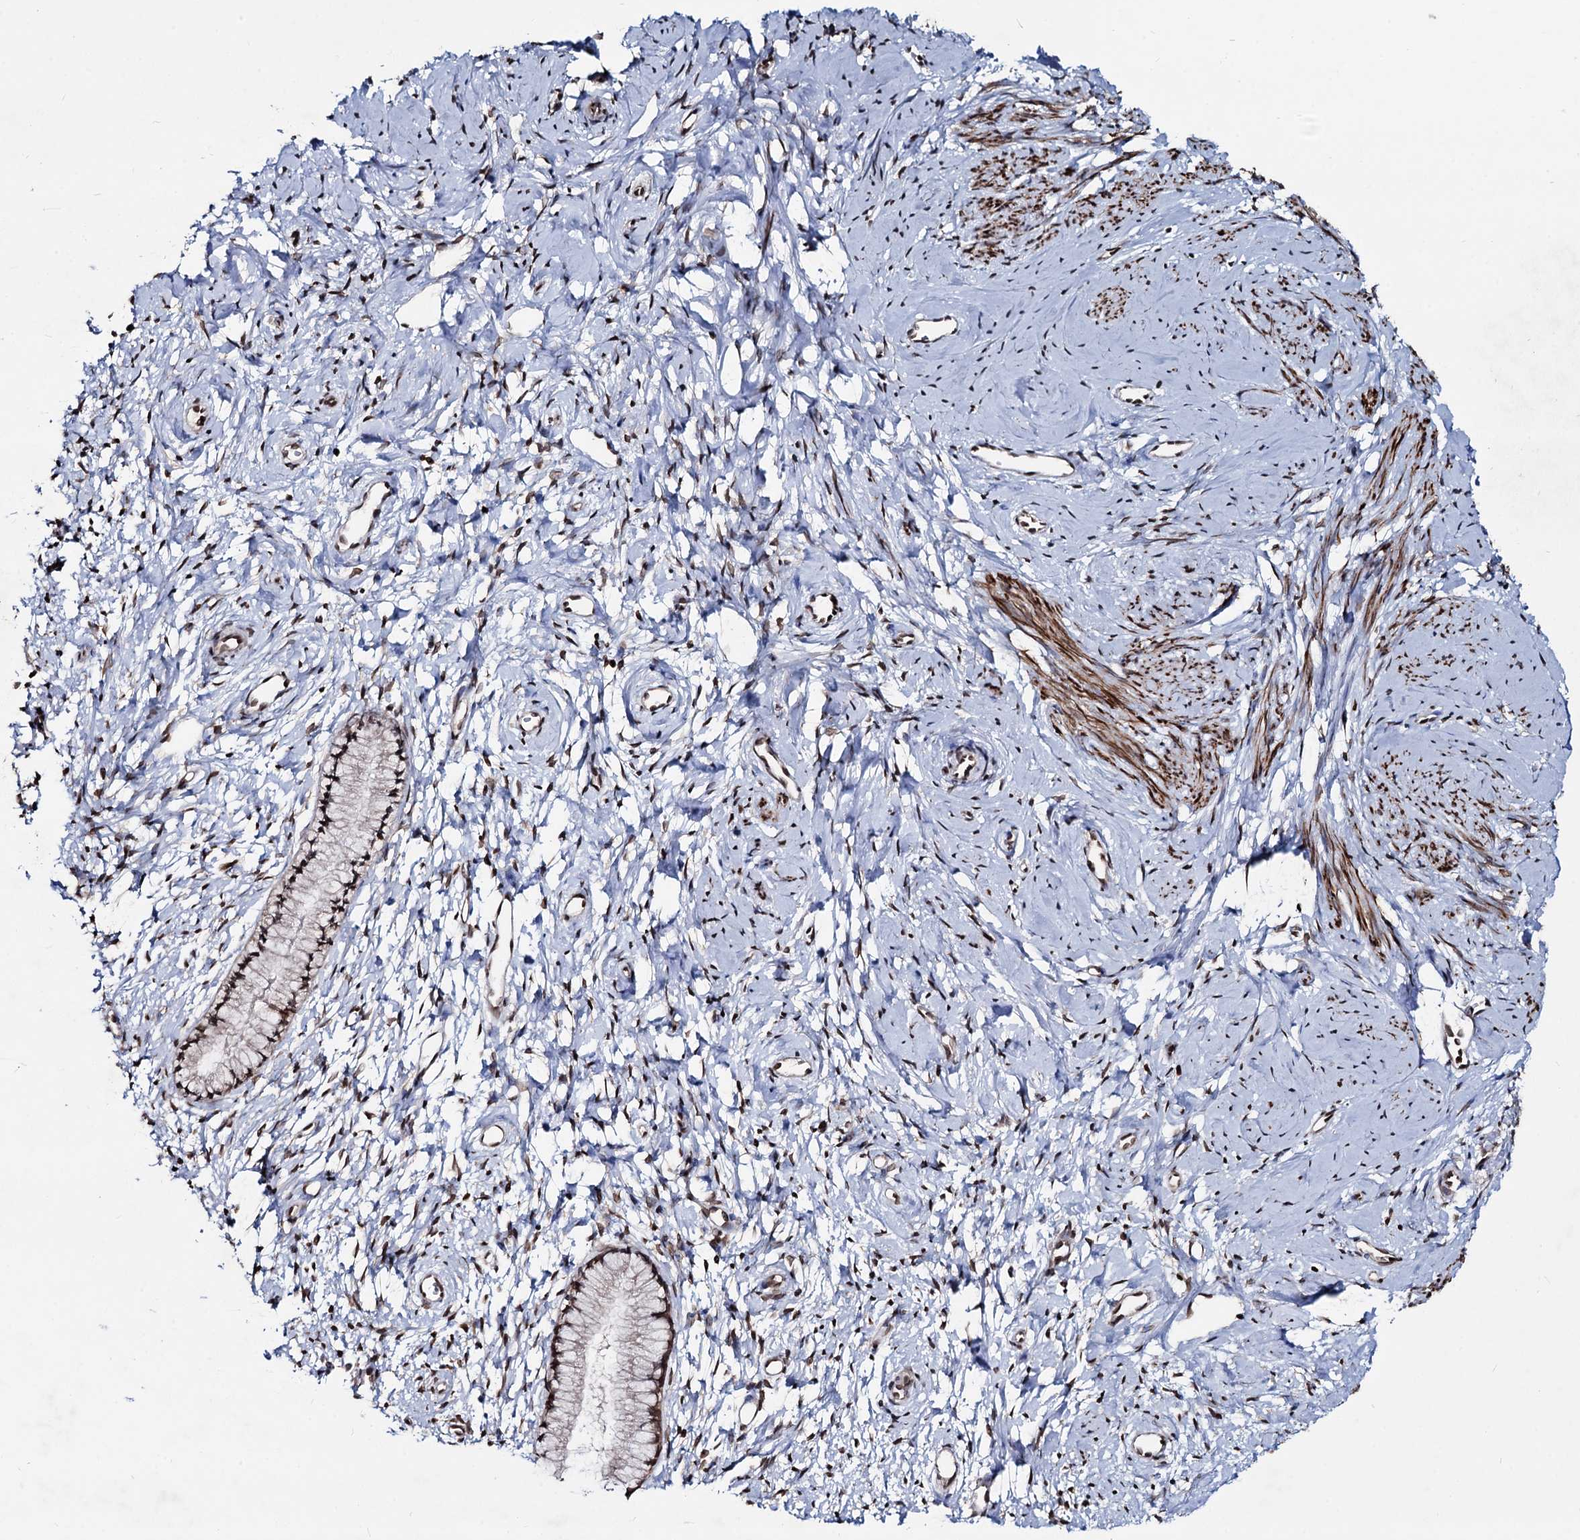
{"staining": {"intensity": "strong", "quantity": ">75%", "location": "nuclear"}, "tissue": "cervix", "cell_type": "Glandular cells", "image_type": "normal", "snomed": [{"axis": "morphology", "description": "Normal tissue, NOS"}, {"axis": "topography", "description": "Cervix"}], "caption": "Human cervix stained with a brown dye shows strong nuclear positive expression in approximately >75% of glandular cells.", "gene": "RNF6", "patient": {"sex": "female", "age": 57}}